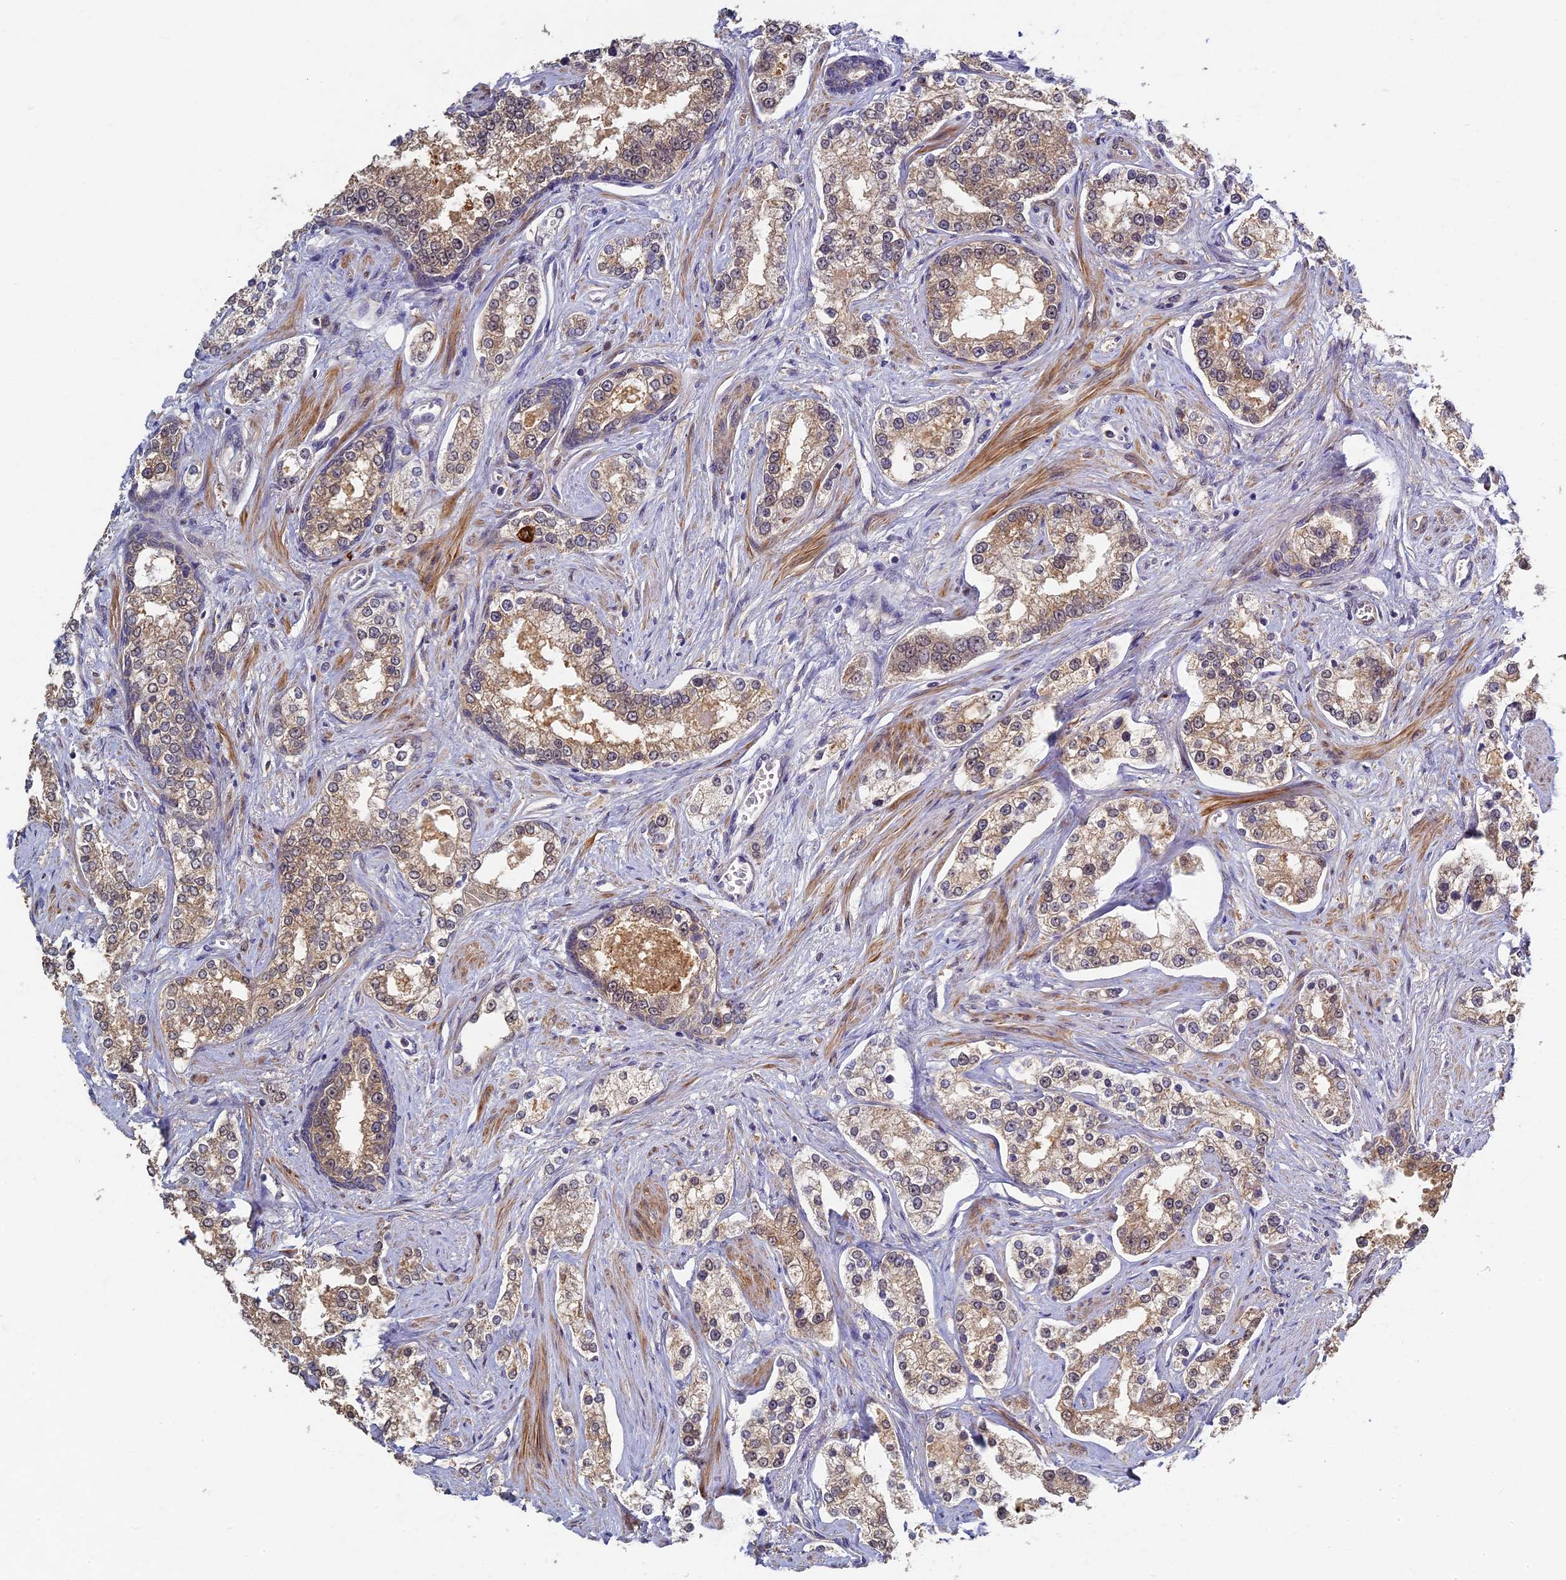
{"staining": {"intensity": "weak", "quantity": ">75%", "location": "cytoplasmic/membranous"}, "tissue": "prostate cancer", "cell_type": "Tumor cells", "image_type": "cancer", "snomed": [{"axis": "morphology", "description": "Normal tissue, NOS"}, {"axis": "morphology", "description": "Adenocarcinoma, High grade"}, {"axis": "topography", "description": "Prostate"}], "caption": "Human prostate cancer (high-grade adenocarcinoma) stained for a protein (brown) displays weak cytoplasmic/membranous positive staining in approximately >75% of tumor cells.", "gene": "RSPH3", "patient": {"sex": "male", "age": 83}}